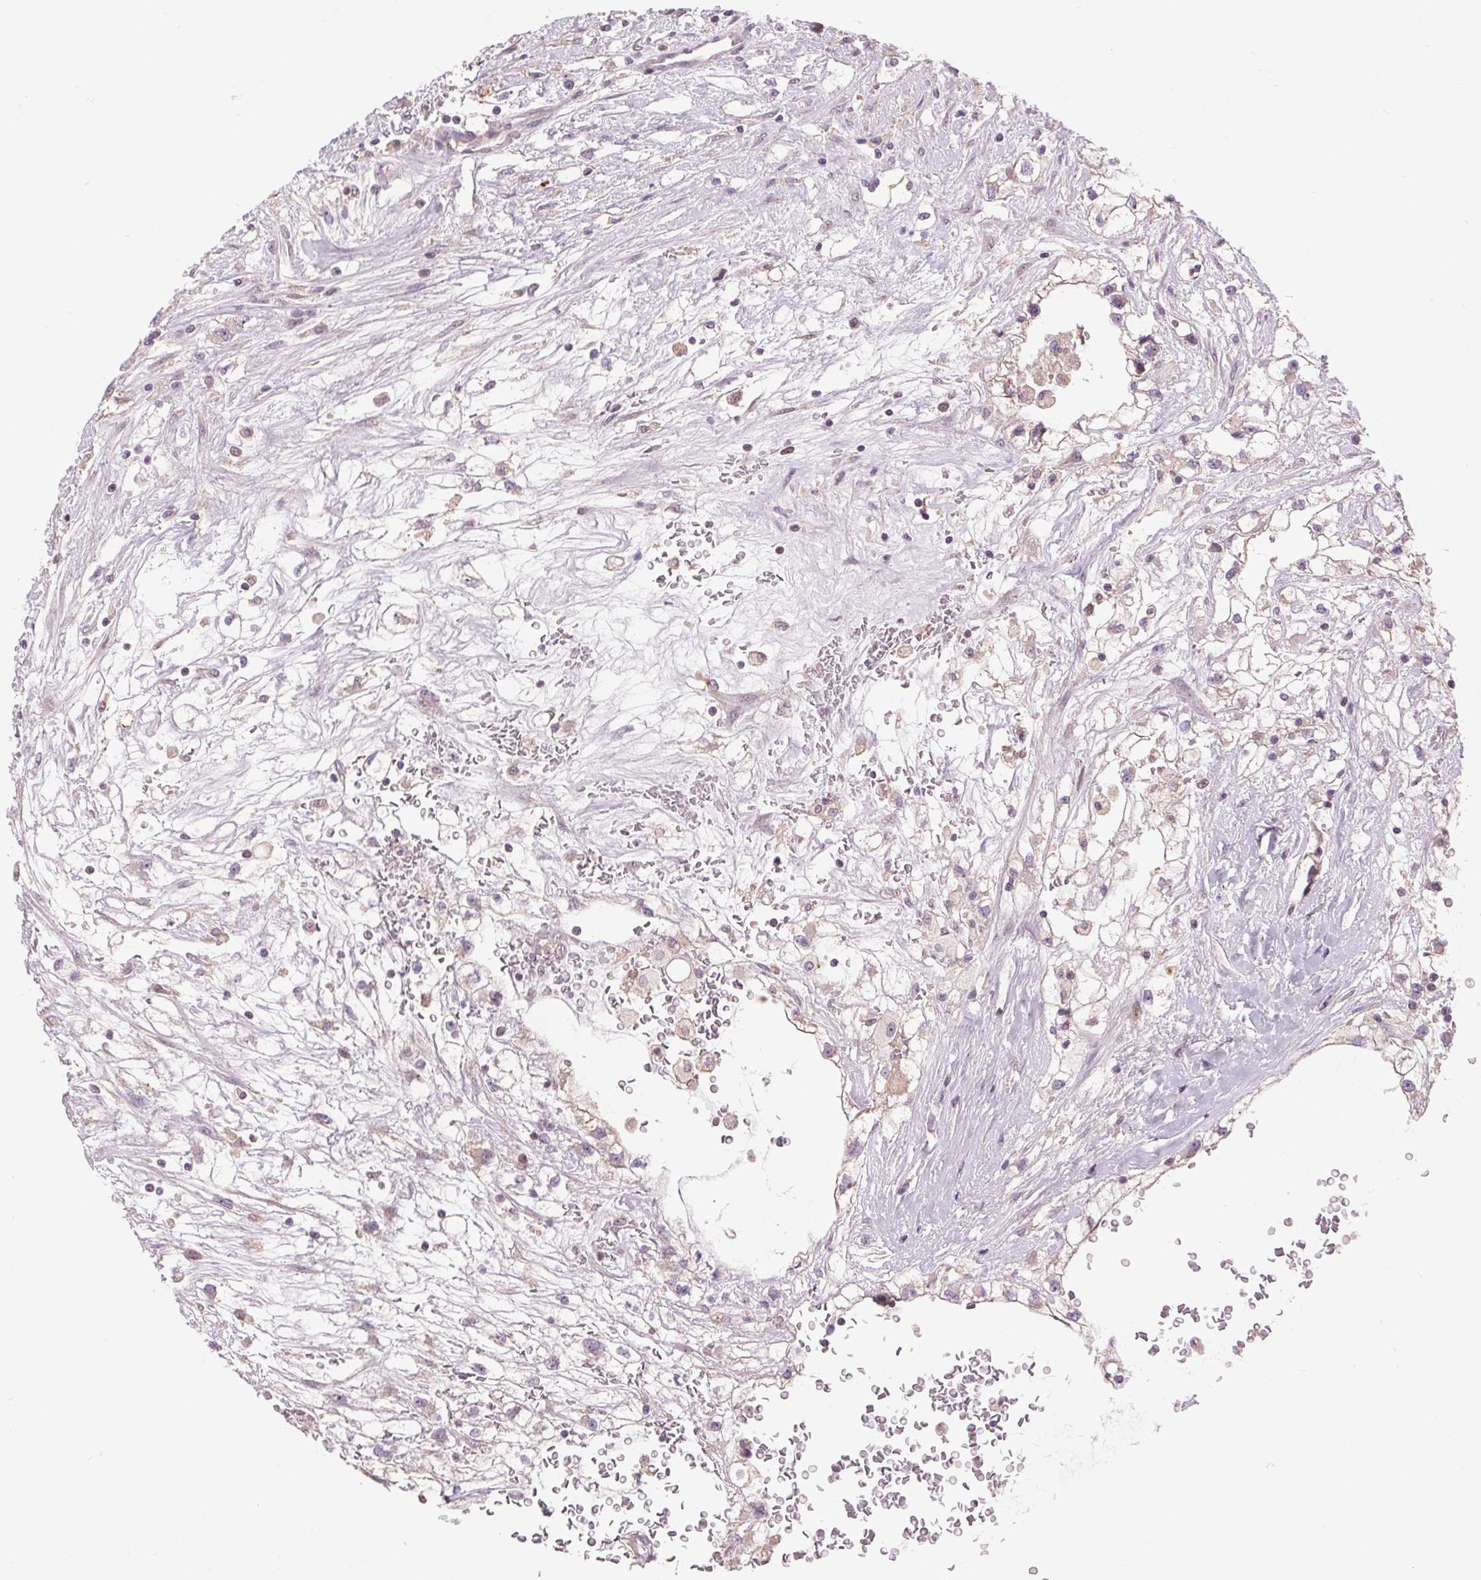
{"staining": {"intensity": "negative", "quantity": "none", "location": "none"}, "tissue": "renal cancer", "cell_type": "Tumor cells", "image_type": "cancer", "snomed": [{"axis": "morphology", "description": "Adenocarcinoma, NOS"}, {"axis": "topography", "description": "Kidney"}], "caption": "Immunohistochemistry of human renal adenocarcinoma shows no staining in tumor cells. (DAB (3,3'-diaminobenzidine) immunohistochemistry visualized using brightfield microscopy, high magnification).", "gene": "RANBP3L", "patient": {"sex": "male", "age": 59}}